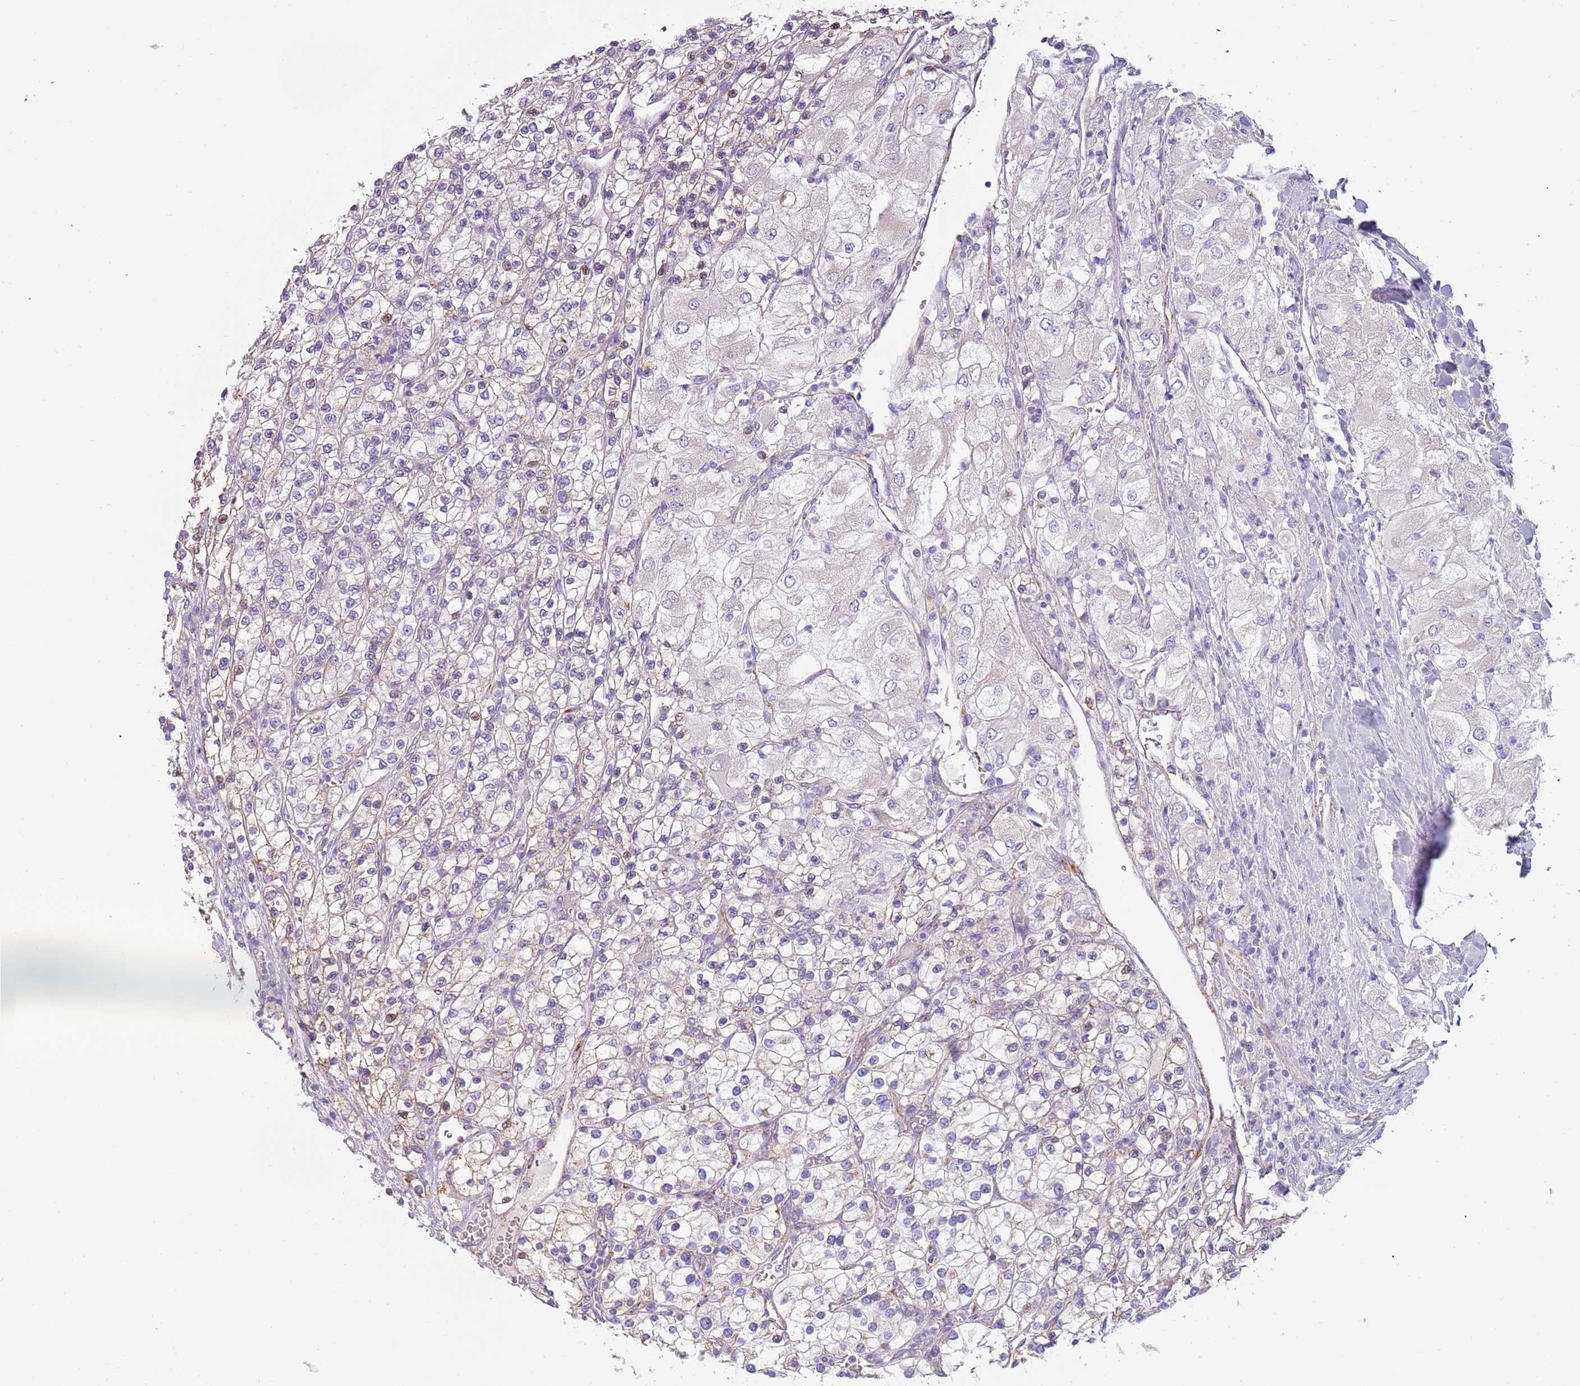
{"staining": {"intensity": "negative", "quantity": "none", "location": "none"}, "tissue": "renal cancer", "cell_type": "Tumor cells", "image_type": "cancer", "snomed": [{"axis": "morphology", "description": "Adenocarcinoma, NOS"}, {"axis": "topography", "description": "Kidney"}], "caption": "High magnification brightfield microscopy of renal adenocarcinoma stained with DAB (brown) and counterstained with hematoxylin (blue): tumor cells show no significant expression.", "gene": "RNF222", "patient": {"sex": "male", "age": 80}}